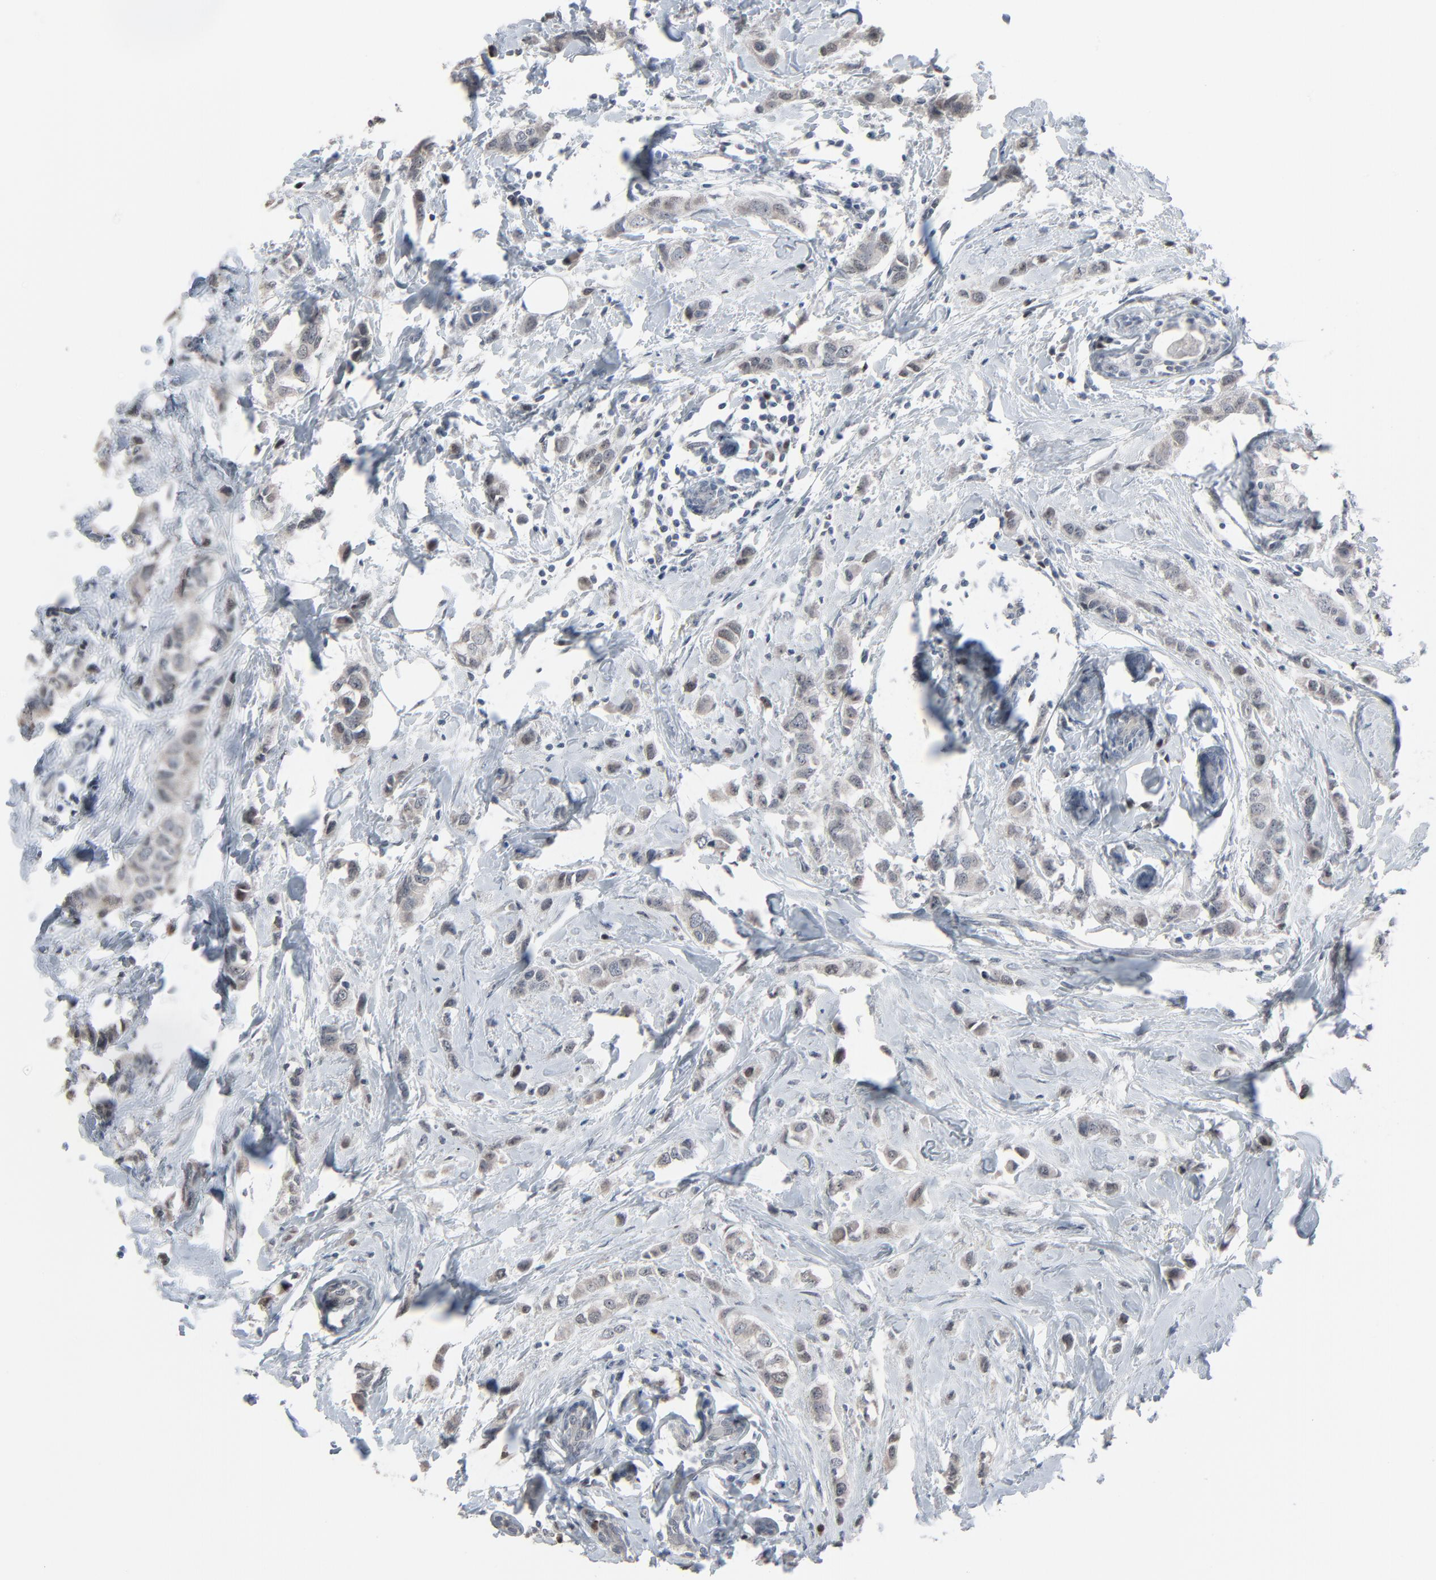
{"staining": {"intensity": "moderate", "quantity": "25%-75%", "location": "cytoplasmic/membranous,nuclear"}, "tissue": "breast cancer", "cell_type": "Tumor cells", "image_type": "cancer", "snomed": [{"axis": "morphology", "description": "Normal tissue, NOS"}, {"axis": "morphology", "description": "Duct carcinoma"}, {"axis": "topography", "description": "Breast"}], "caption": "Immunohistochemistry (IHC) of human breast infiltrating ductal carcinoma shows medium levels of moderate cytoplasmic/membranous and nuclear expression in about 25%-75% of tumor cells. (DAB IHC with brightfield microscopy, high magnification).", "gene": "SAGE1", "patient": {"sex": "female", "age": 50}}